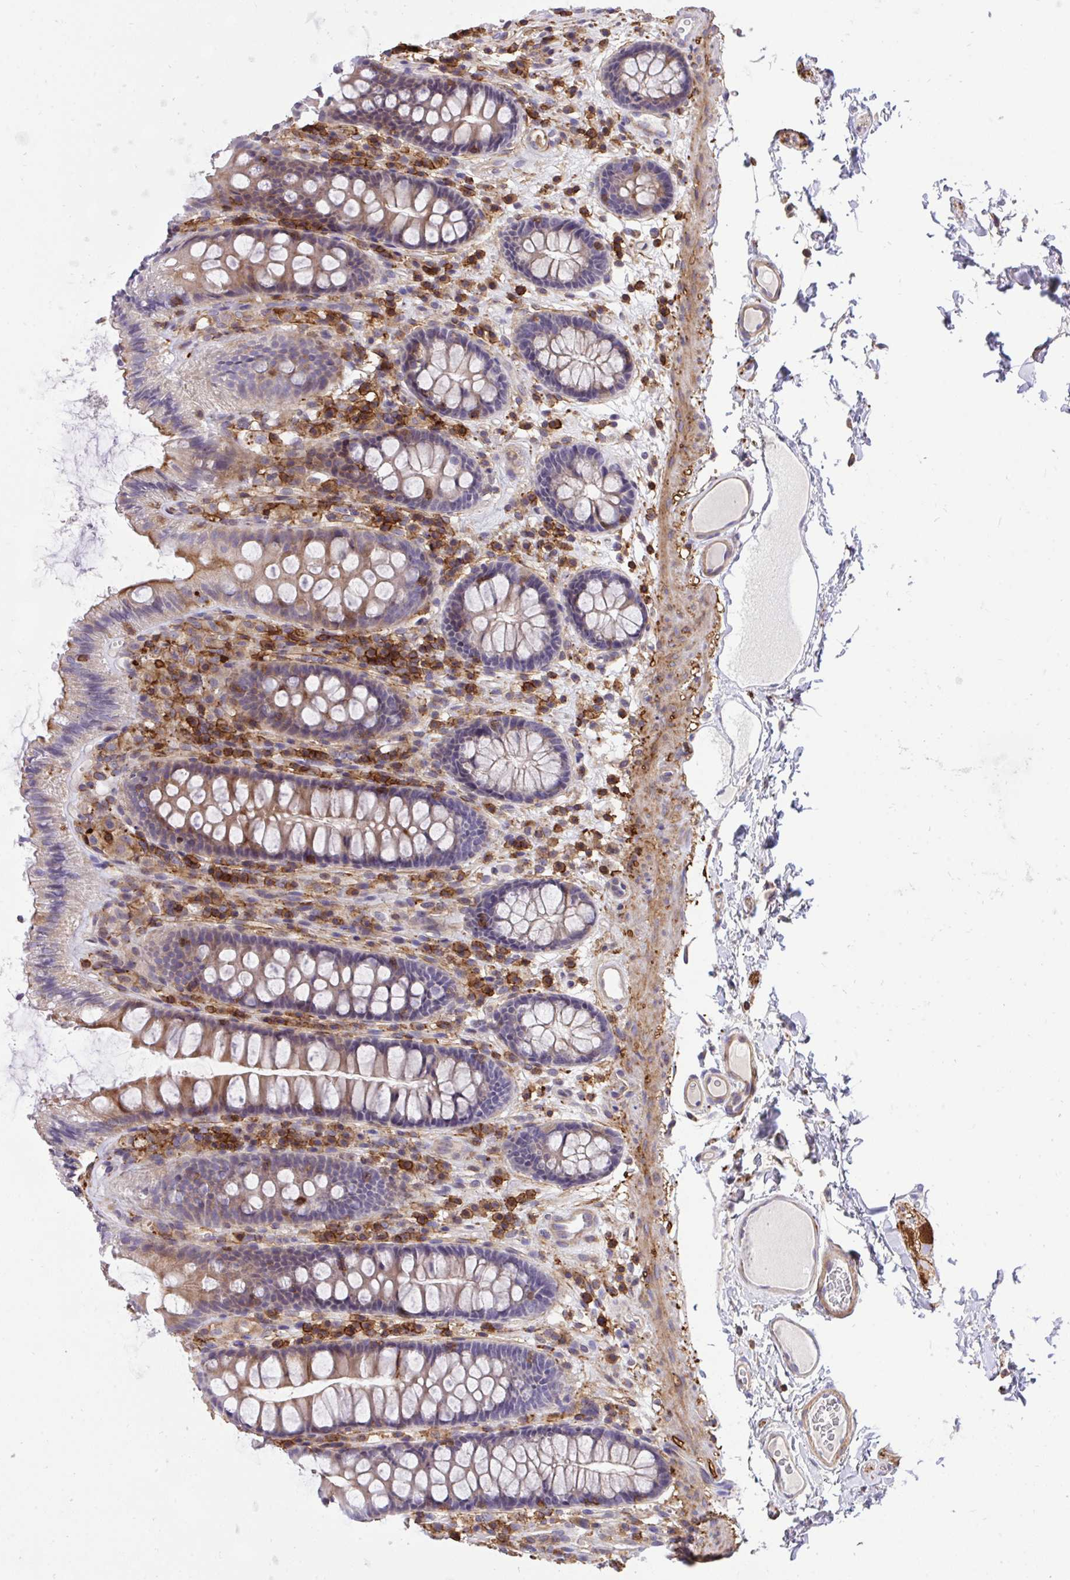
{"staining": {"intensity": "weak", "quantity": ">75%", "location": "cytoplasmic/membranous"}, "tissue": "colon", "cell_type": "Endothelial cells", "image_type": "normal", "snomed": [{"axis": "morphology", "description": "Normal tissue, NOS"}, {"axis": "topography", "description": "Colon"}], "caption": "Immunohistochemistry (IHC) micrograph of benign colon stained for a protein (brown), which displays low levels of weak cytoplasmic/membranous expression in about >75% of endothelial cells.", "gene": "ERI1", "patient": {"sex": "male", "age": 84}}